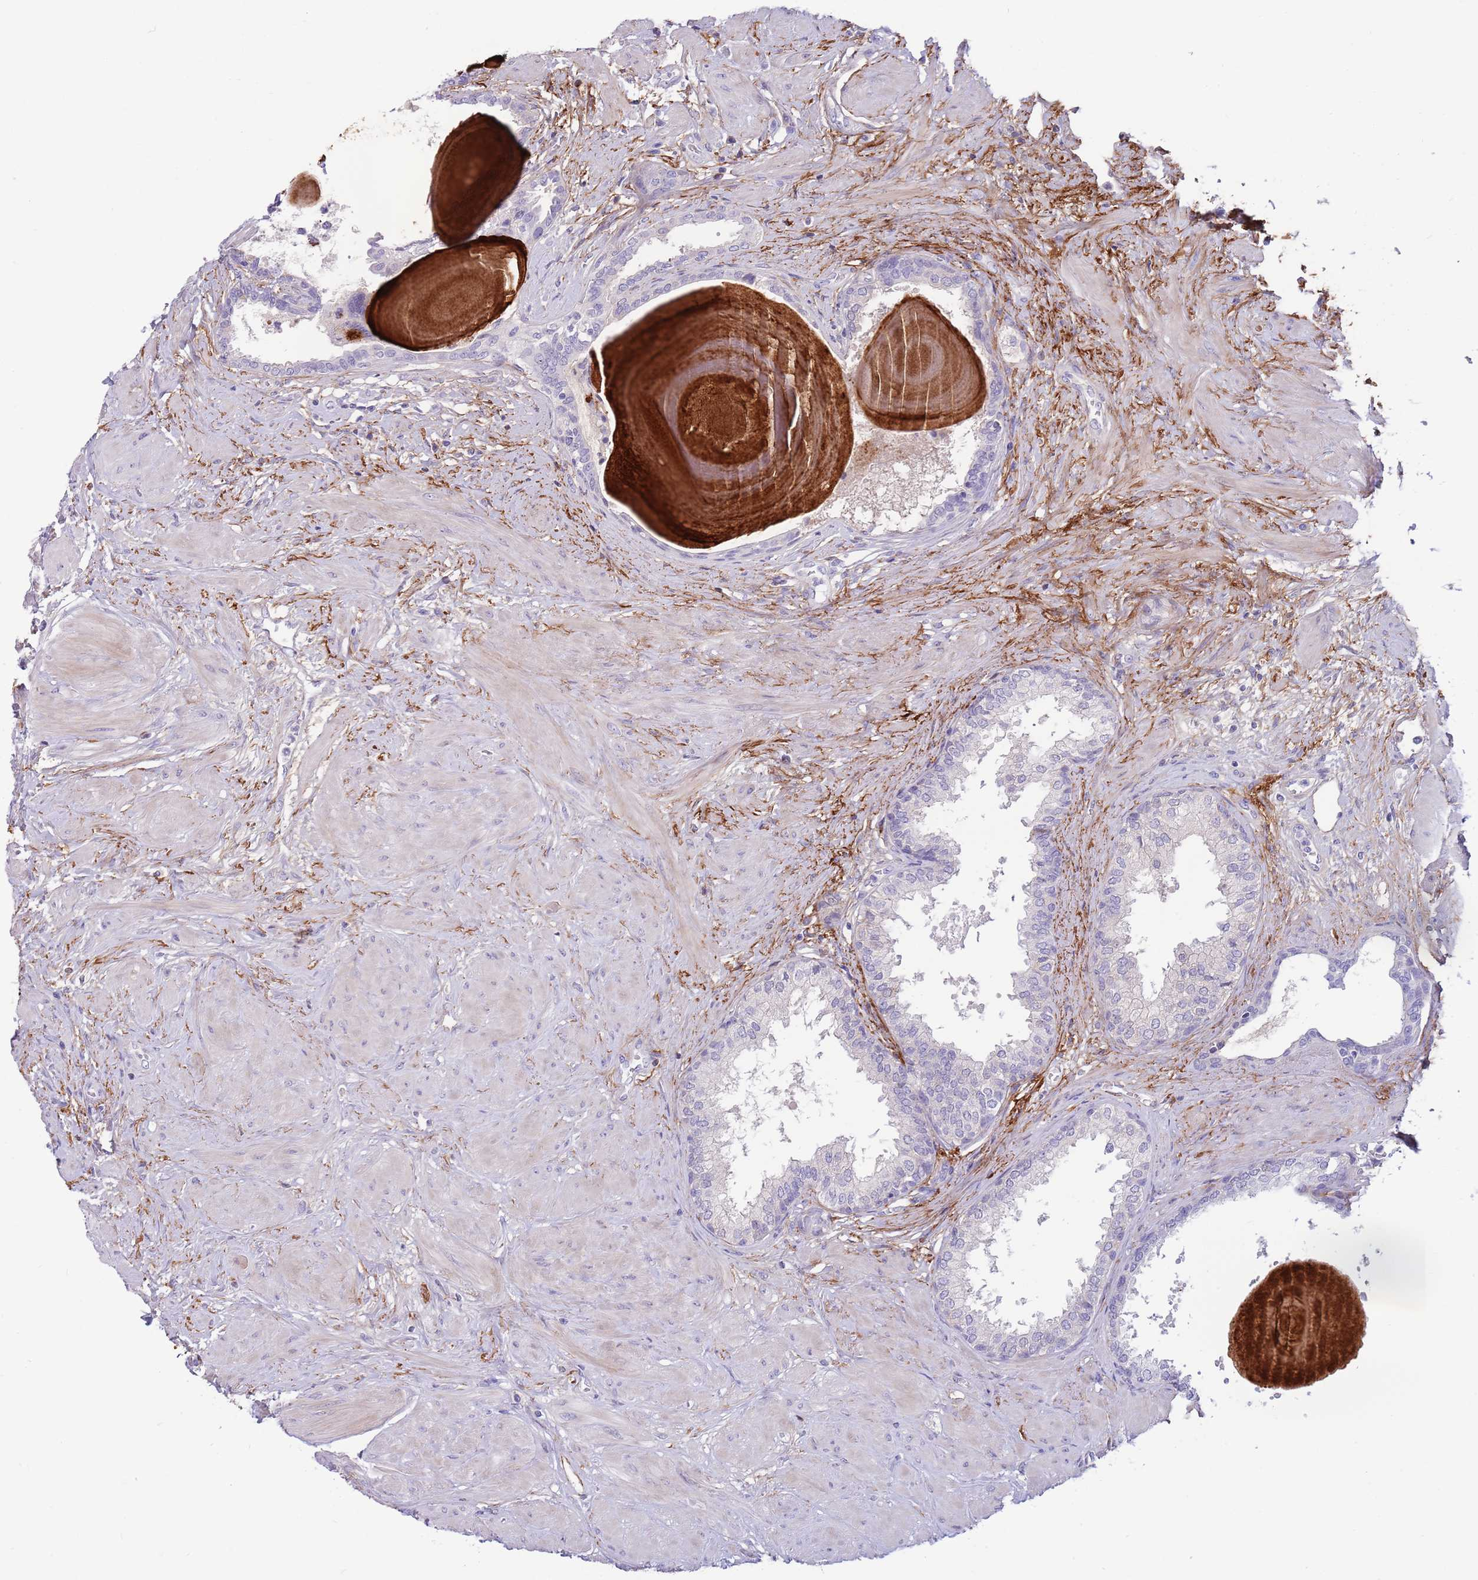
{"staining": {"intensity": "negative", "quantity": "none", "location": "none"}, "tissue": "prostate", "cell_type": "Glandular cells", "image_type": "normal", "snomed": [{"axis": "morphology", "description": "Normal tissue, NOS"}, {"axis": "topography", "description": "Prostate"}], "caption": "Immunohistochemical staining of unremarkable human prostate shows no significant expression in glandular cells. (DAB (3,3'-diaminobenzidine) immunohistochemistry (IHC) visualized using brightfield microscopy, high magnification).", "gene": "LEPROTL1", "patient": {"sex": "male", "age": 48}}